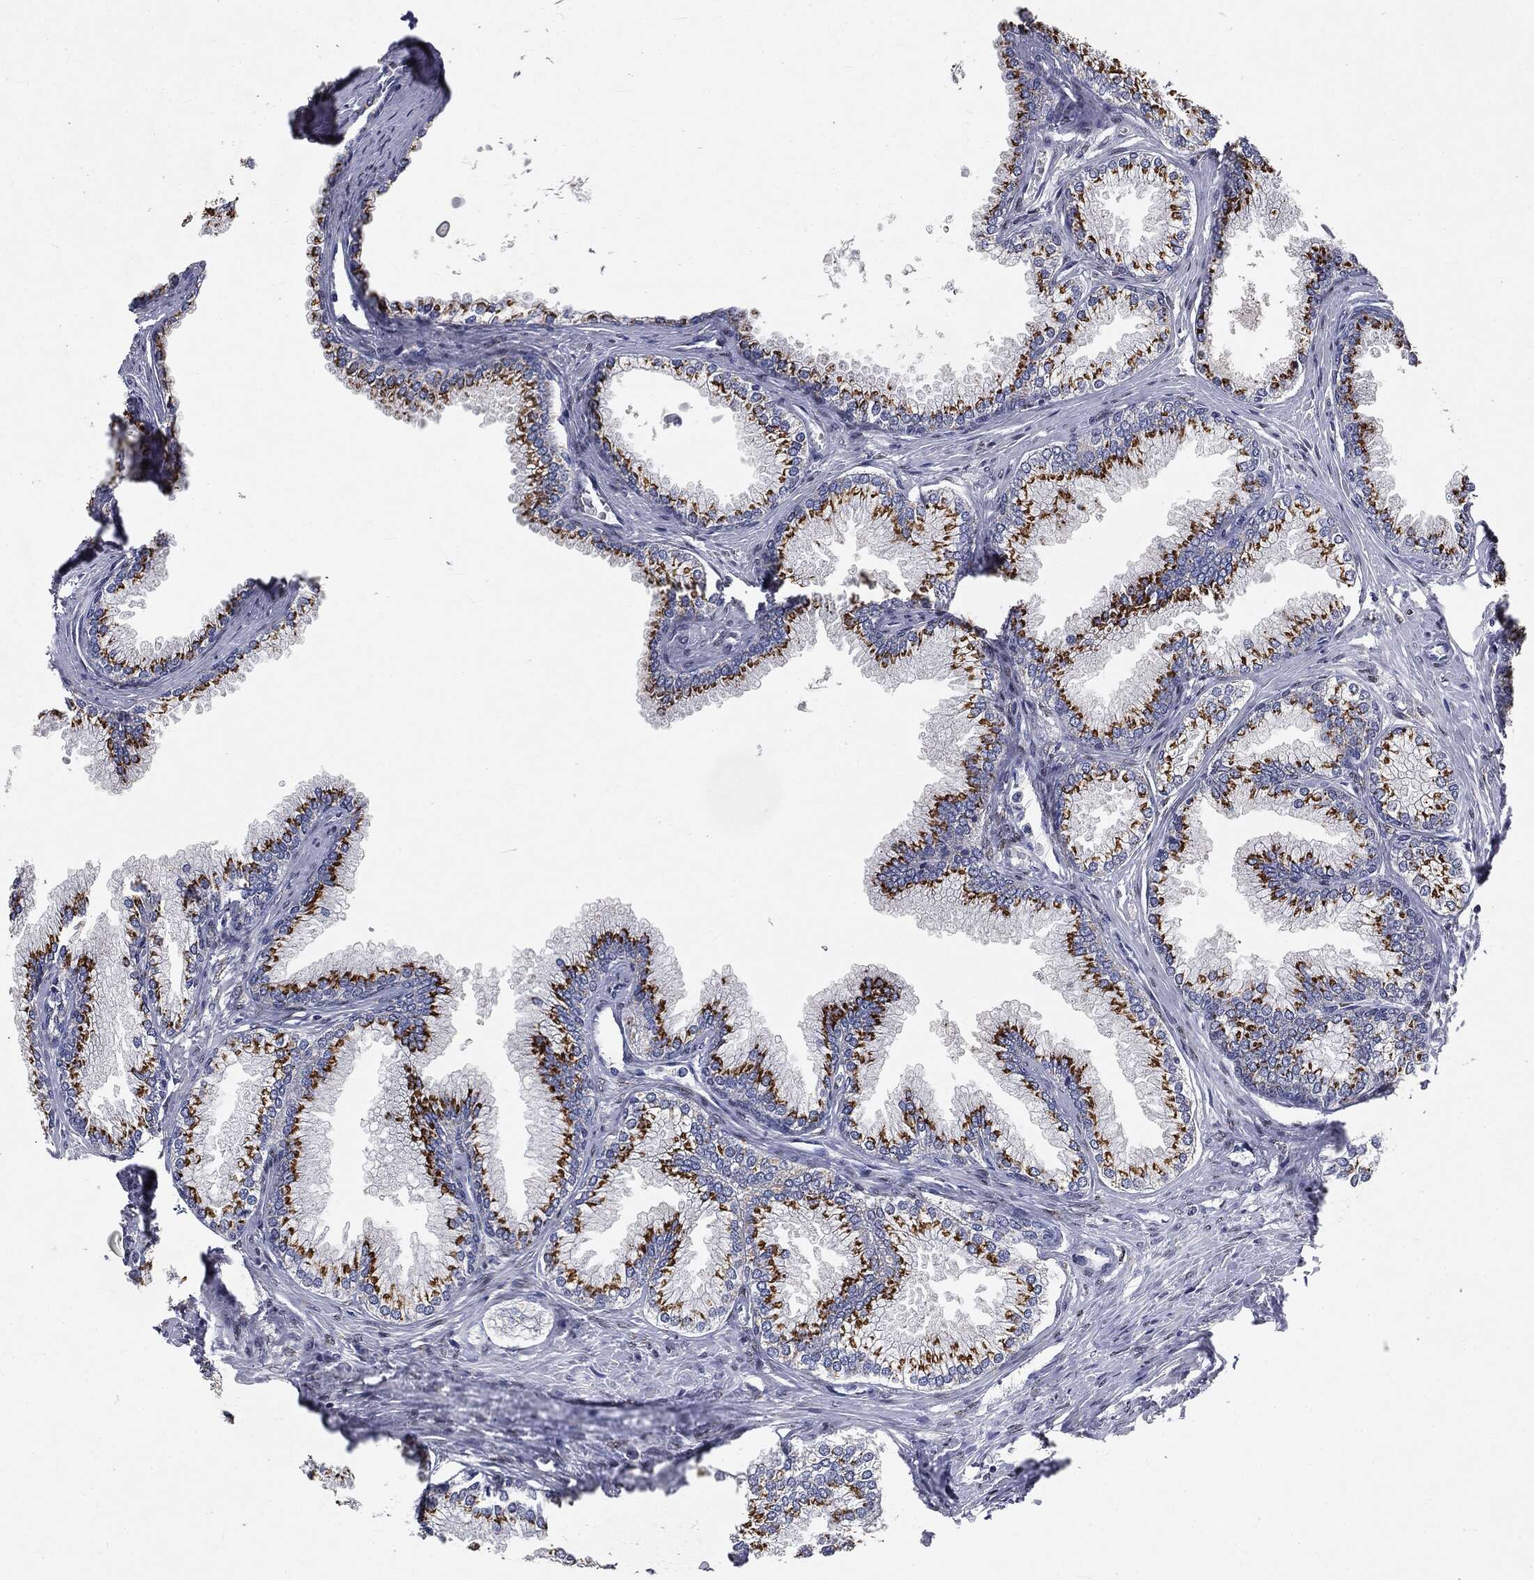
{"staining": {"intensity": "strong", "quantity": ">75%", "location": "cytoplasmic/membranous"}, "tissue": "prostate", "cell_type": "Glandular cells", "image_type": "normal", "snomed": [{"axis": "morphology", "description": "Normal tissue, NOS"}, {"axis": "topography", "description": "Prostate"}], "caption": "This histopathology image reveals IHC staining of normal prostate, with high strong cytoplasmic/membranous positivity in about >75% of glandular cells.", "gene": "CASD1", "patient": {"sex": "male", "age": 72}}